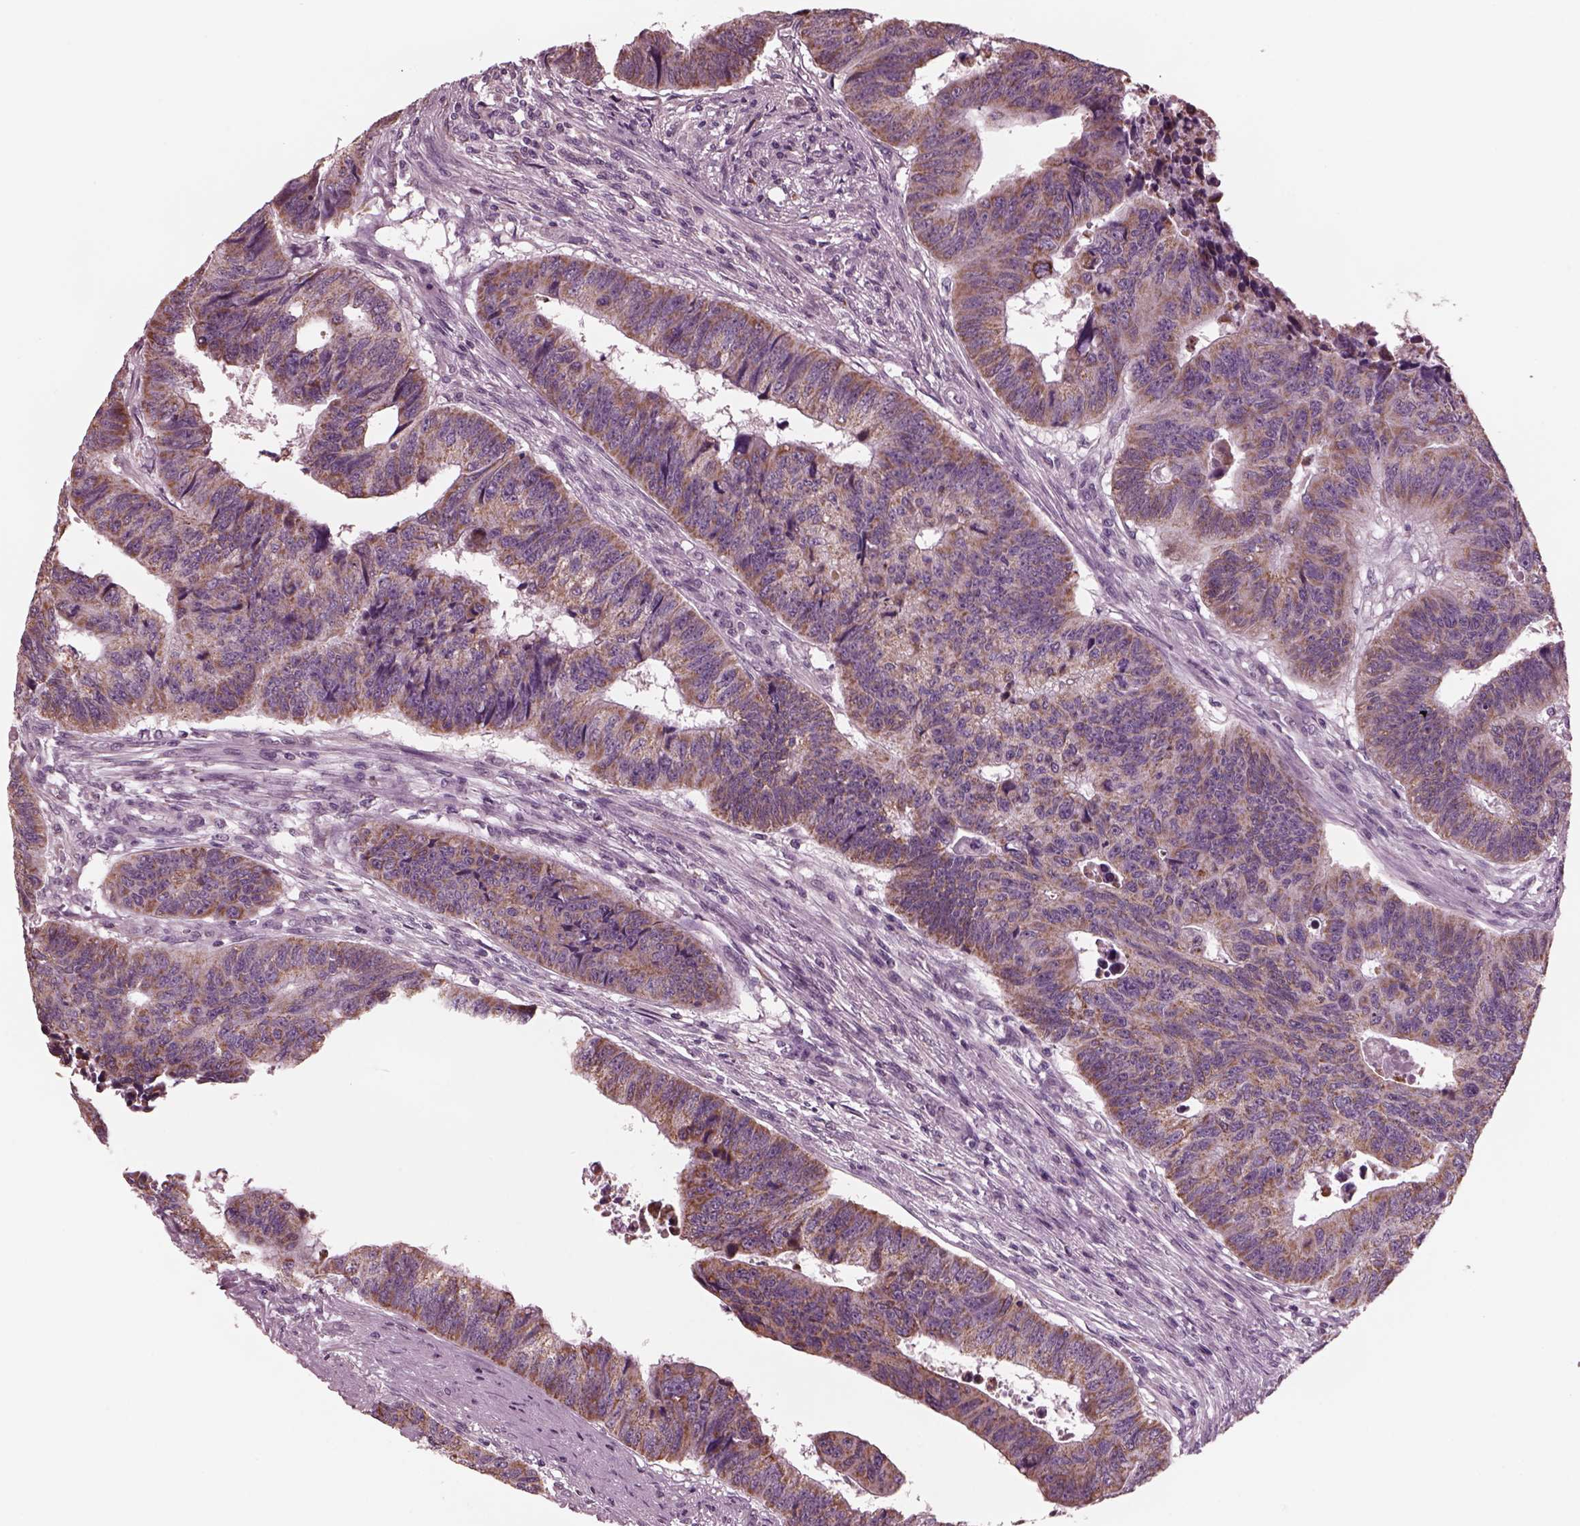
{"staining": {"intensity": "moderate", "quantity": ">75%", "location": "cytoplasmic/membranous"}, "tissue": "colorectal cancer", "cell_type": "Tumor cells", "image_type": "cancer", "snomed": [{"axis": "morphology", "description": "Adenocarcinoma, NOS"}, {"axis": "topography", "description": "Rectum"}], "caption": "High-magnification brightfield microscopy of adenocarcinoma (colorectal) stained with DAB (3,3'-diaminobenzidine) (brown) and counterstained with hematoxylin (blue). tumor cells exhibit moderate cytoplasmic/membranous staining is present in about>75% of cells. (Brightfield microscopy of DAB IHC at high magnification).", "gene": "CELSR3", "patient": {"sex": "female", "age": 85}}